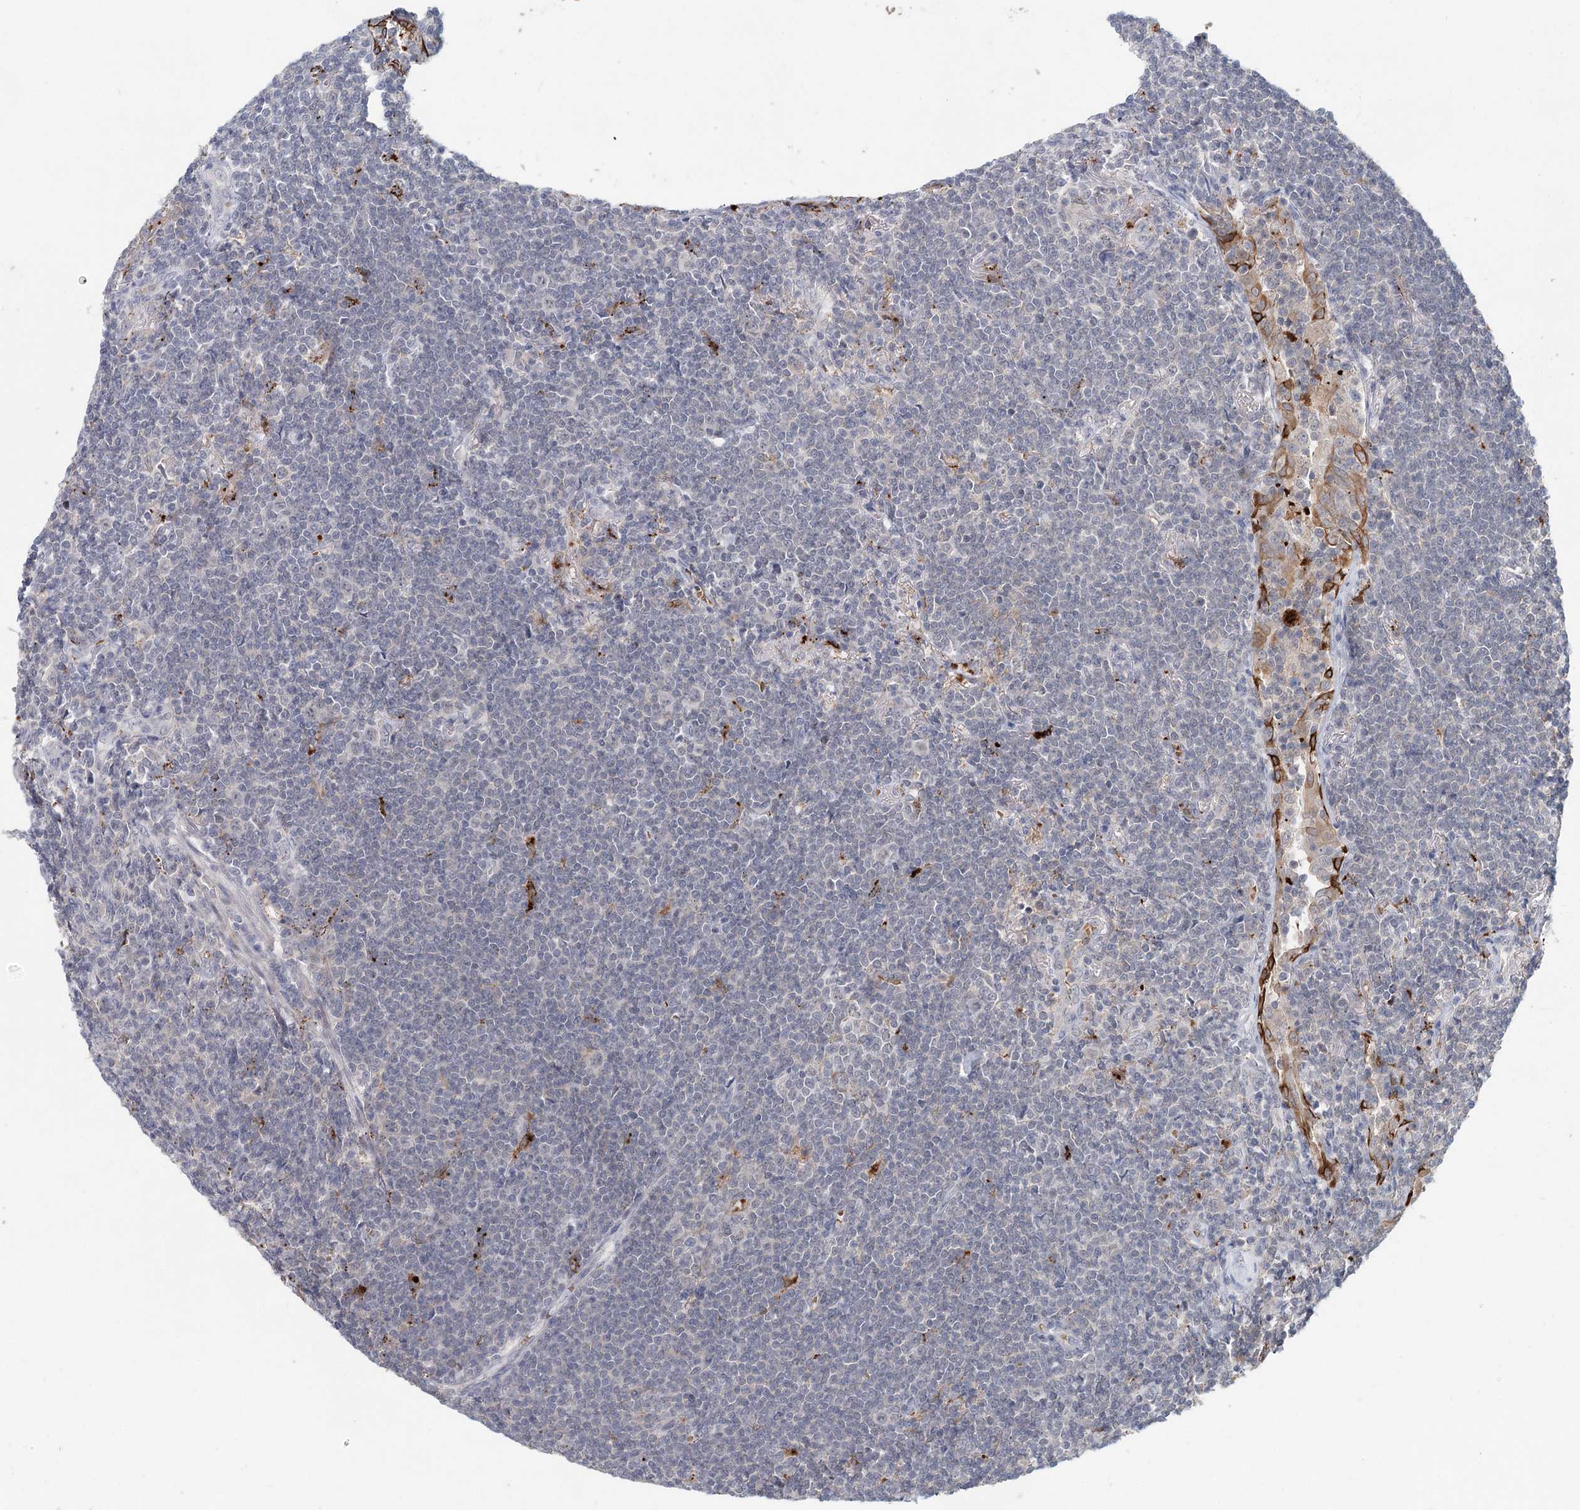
{"staining": {"intensity": "negative", "quantity": "none", "location": "none"}, "tissue": "lymphoma", "cell_type": "Tumor cells", "image_type": "cancer", "snomed": [{"axis": "morphology", "description": "Malignant lymphoma, non-Hodgkin's type, Low grade"}, {"axis": "topography", "description": "Lung"}], "caption": "IHC photomicrograph of human malignant lymphoma, non-Hodgkin's type (low-grade) stained for a protein (brown), which reveals no staining in tumor cells.", "gene": "FBXO7", "patient": {"sex": "female", "age": 71}}